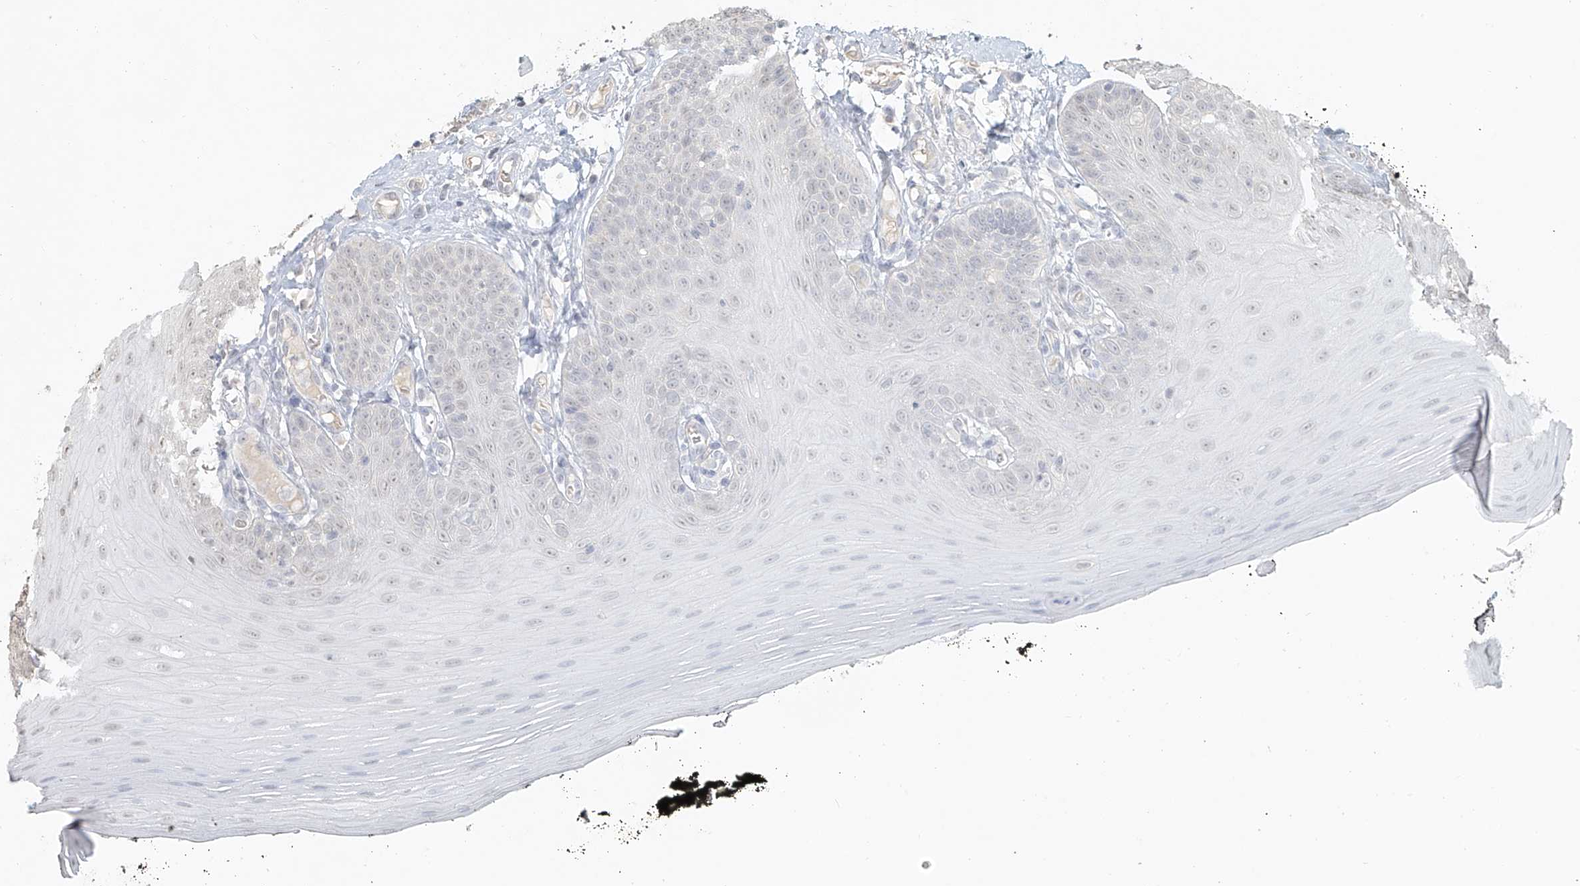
{"staining": {"intensity": "negative", "quantity": "none", "location": "none"}, "tissue": "oral mucosa", "cell_type": "Squamous epithelial cells", "image_type": "normal", "snomed": [{"axis": "morphology", "description": "Normal tissue, NOS"}, {"axis": "topography", "description": "Oral tissue"}], "caption": "Immunohistochemistry (IHC) of benign oral mucosa exhibits no expression in squamous epithelial cells.", "gene": "UBE2K", "patient": {"sex": "male", "age": 74}}